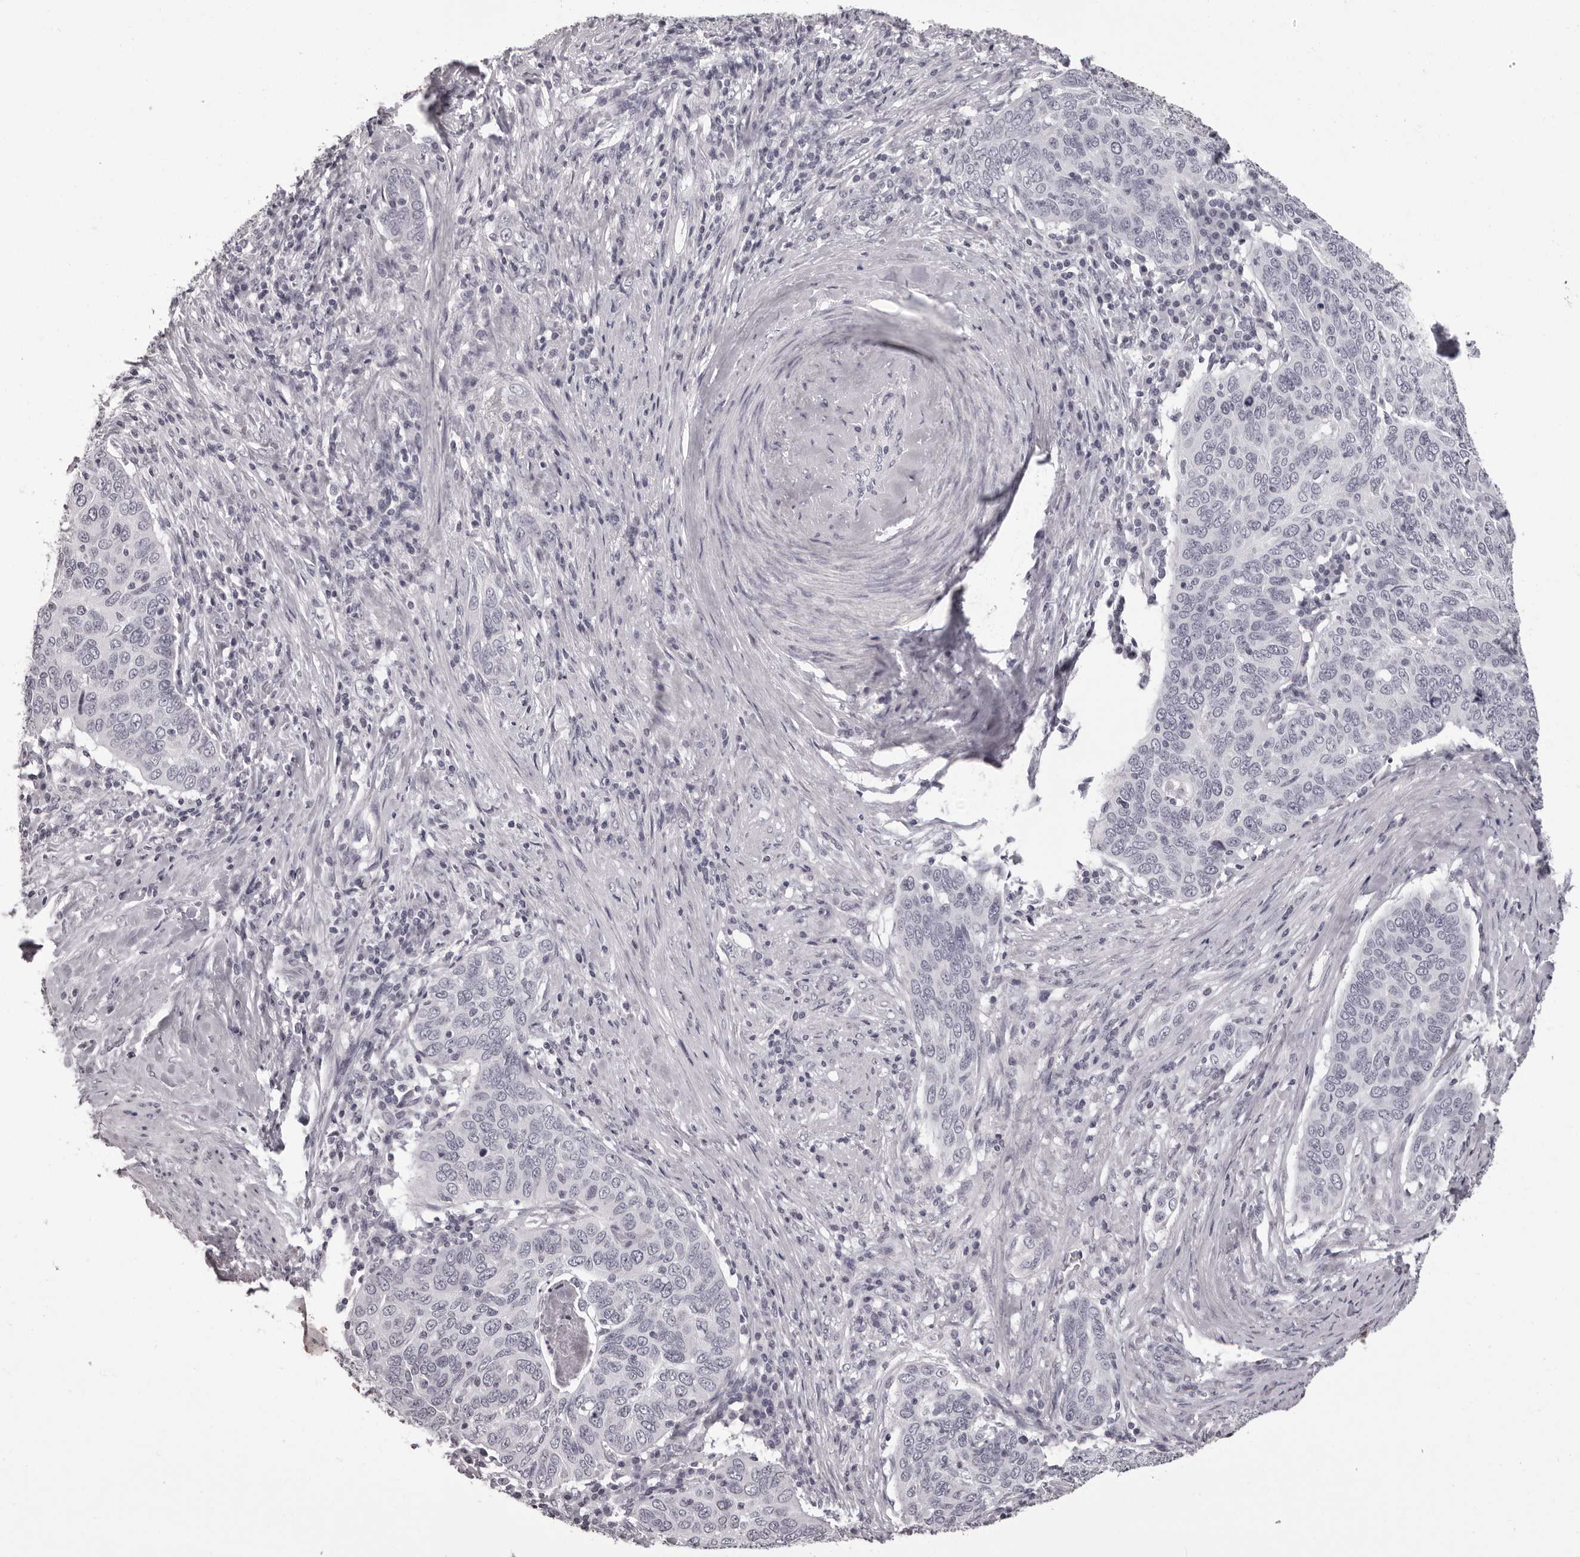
{"staining": {"intensity": "negative", "quantity": "none", "location": "none"}, "tissue": "cervical cancer", "cell_type": "Tumor cells", "image_type": "cancer", "snomed": [{"axis": "morphology", "description": "Squamous cell carcinoma, NOS"}, {"axis": "topography", "description": "Cervix"}], "caption": "Photomicrograph shows no significant protein staining in tumor cells of cervical cancer. (DAB (3,3'-diaminobenzidine) immunohistochemistry (IHC) with hematoxylin counter stain).", "gene": "C8orf74", "patient": {"sex": "female", "age": 60}}